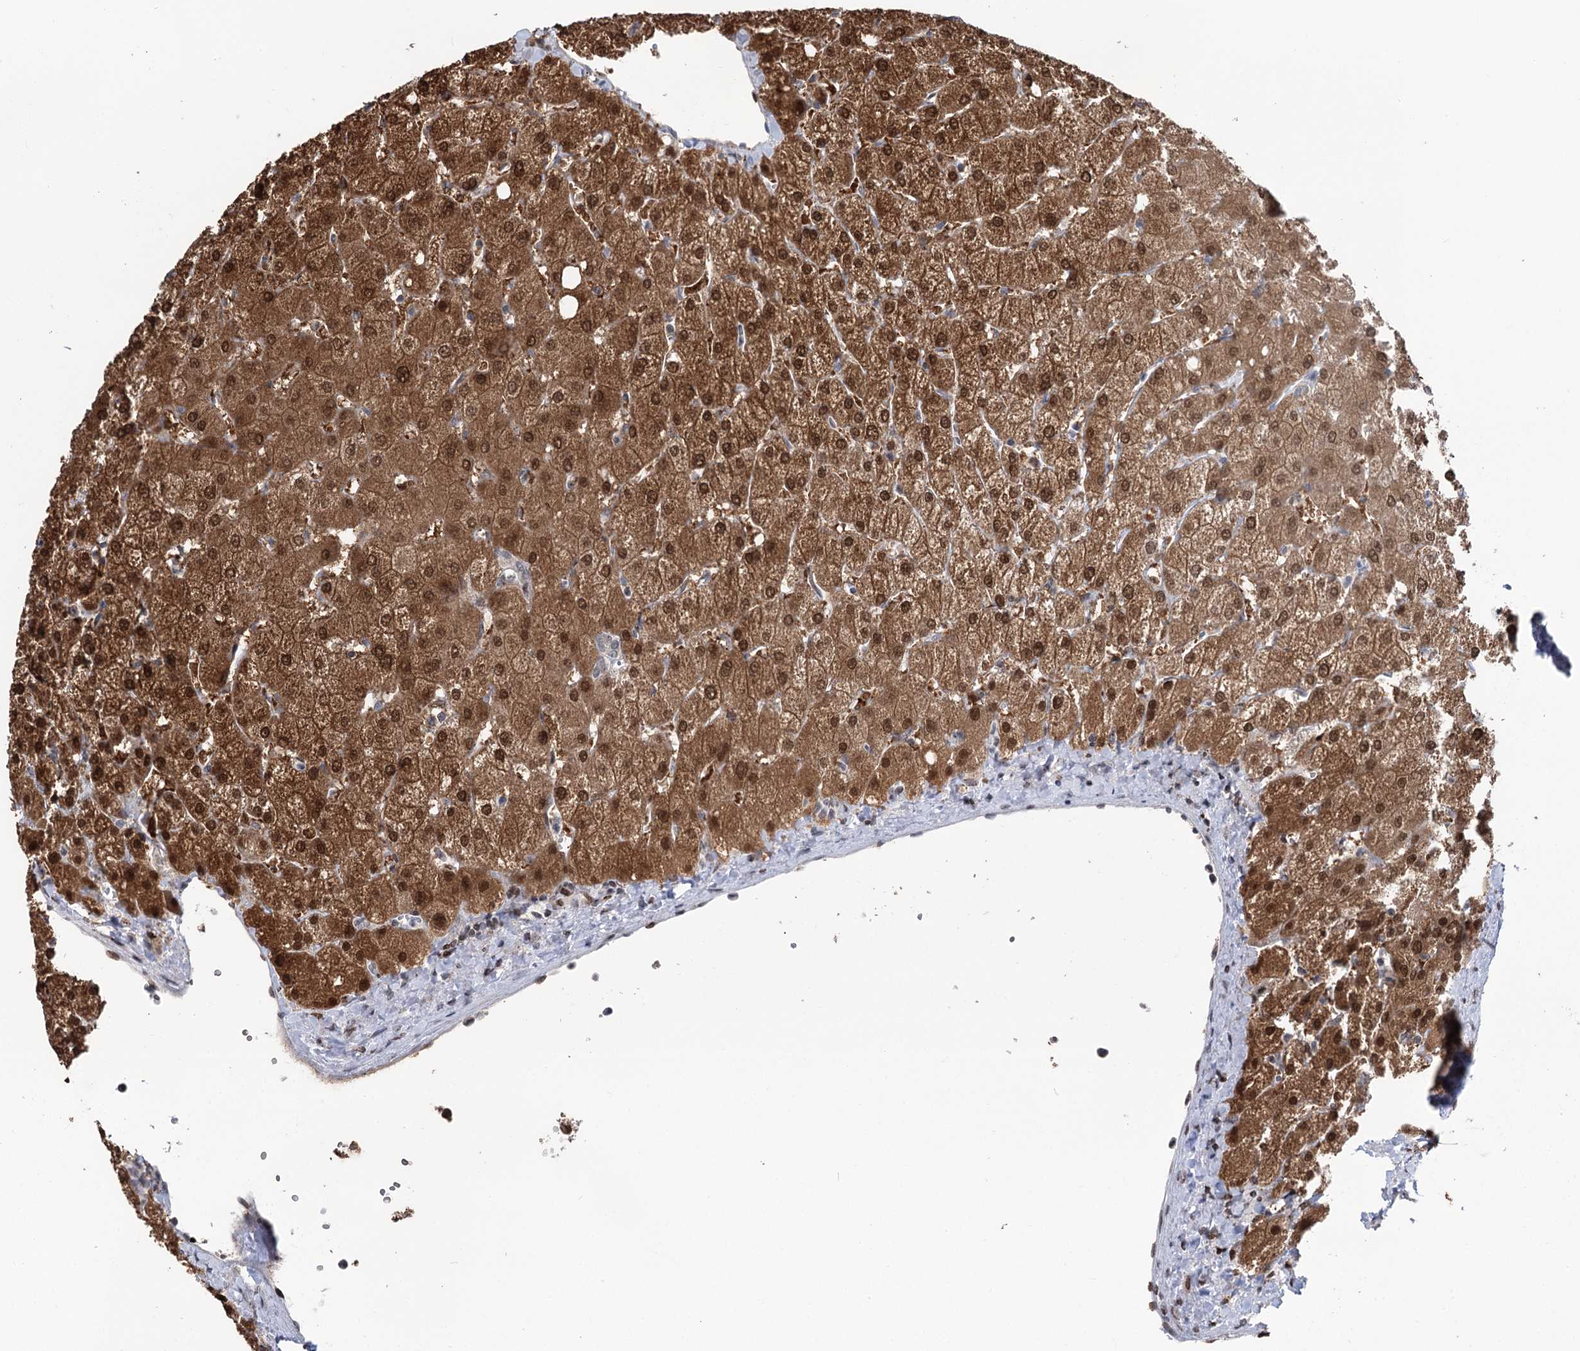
{"staining": {"intensity": "negative", "quantity": "none", "location": "none"}, "tissue": "liver", "cell_type": "Cholangiocytes", "image_type": "normal", "snomed": [{"axis": "morphology", "description": "Normal tissue, NOS"}, {"axis": "topography", "description": "Liver"}], "caption": "A micrograph of liver stained for a protein shows no brown staining in cholangiocytes. (DAB (3,3'-diaminobenzidine) immunohistochemistry with hematoxylin counter stain).", "gene": "PTGR1", "patient": {"sex": "female", "age": 54}}